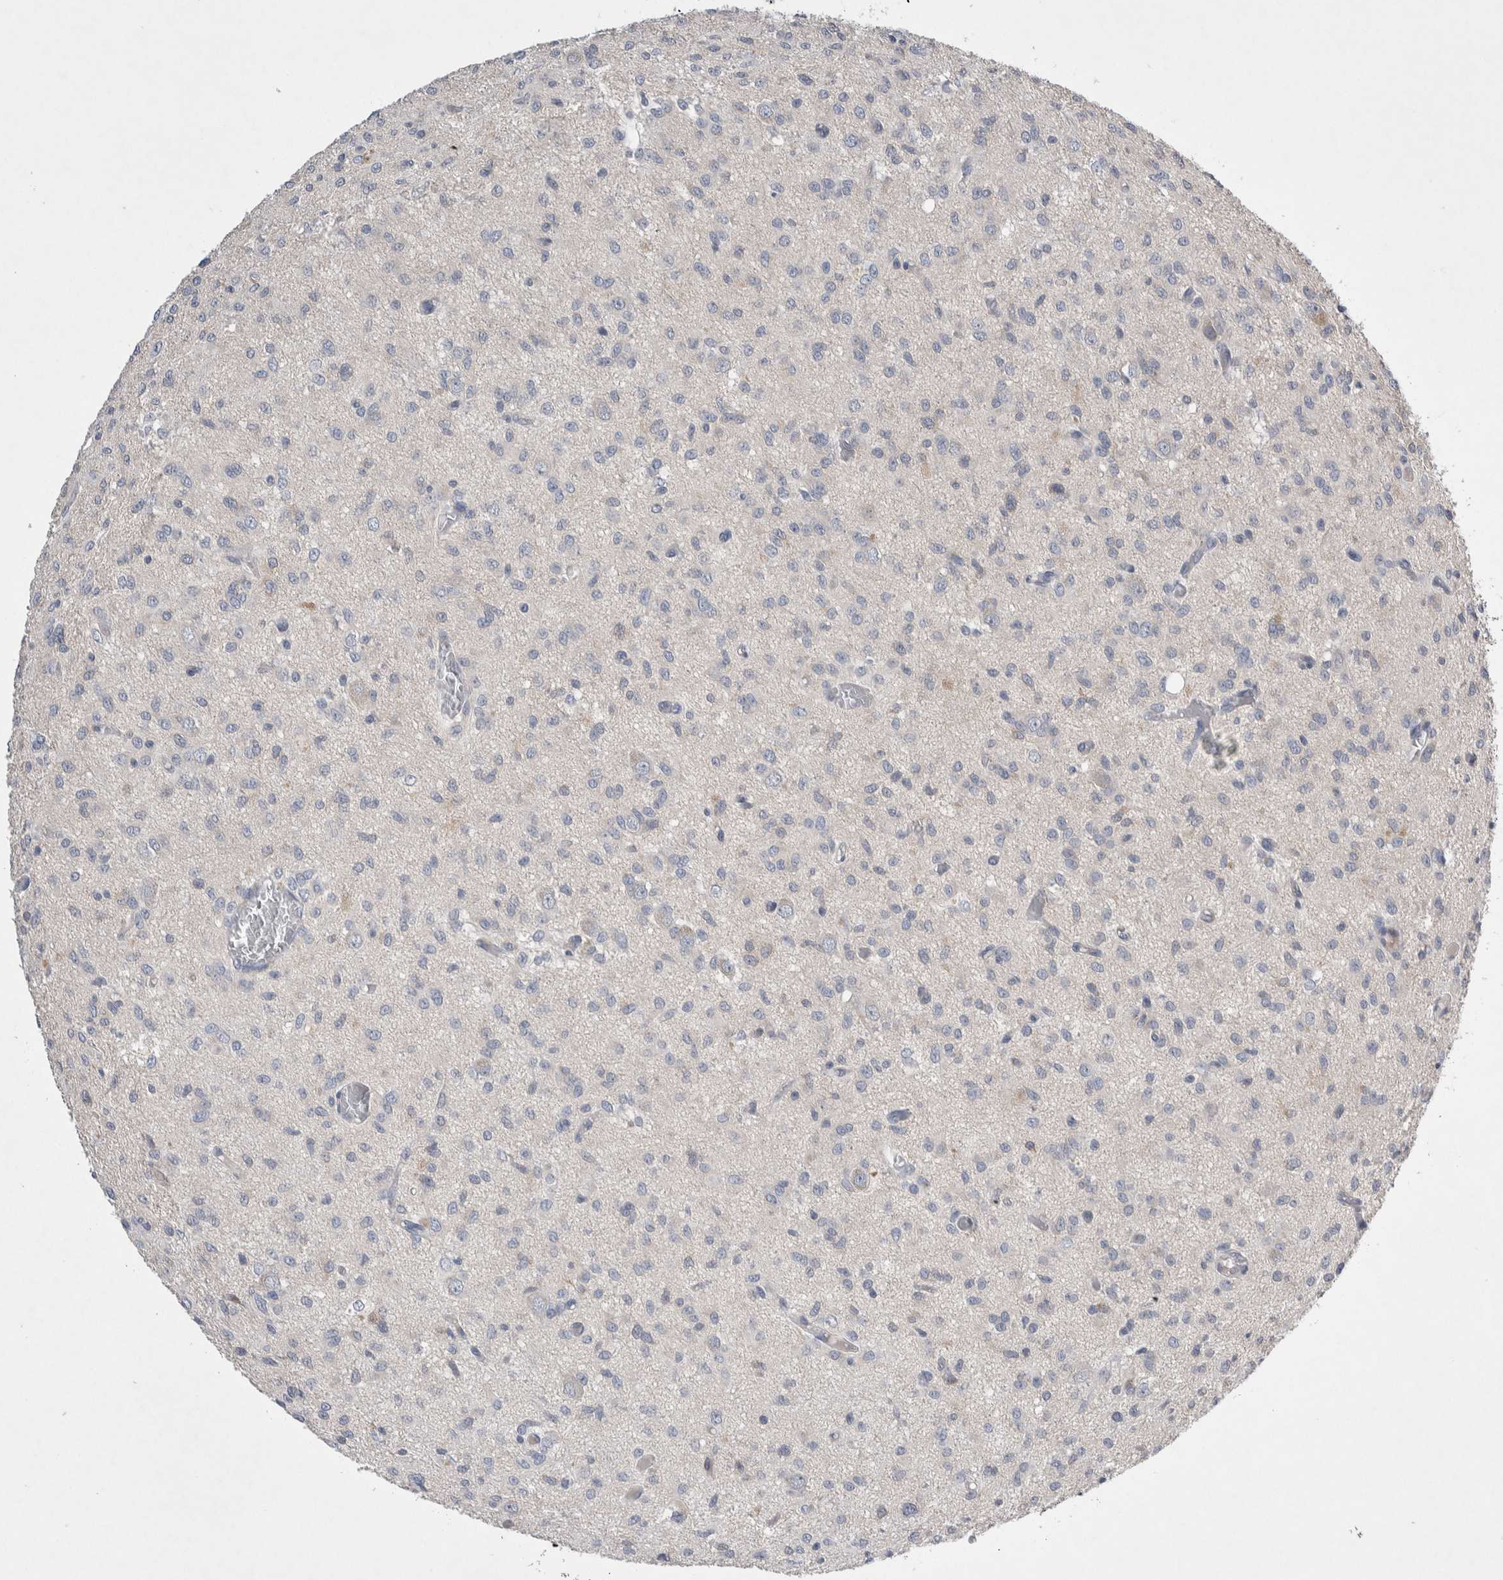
{"staining": {"intensity": "negative", "quantity": "none", "location": "none"}, "tissue": "glioma", "cell_type": "Tumor cells", "image_type": "cancer", "snomed": [{"axis": "morphology", "description": "Glioma, malignant, High grade"}, {"axis": "topography", "description": "Brain"}], "caption": "Tumor cells show no significant expression in malignant high-grade glioma.", "gene": "CEP131", "patient": {"sex": "female", "age": 59}}